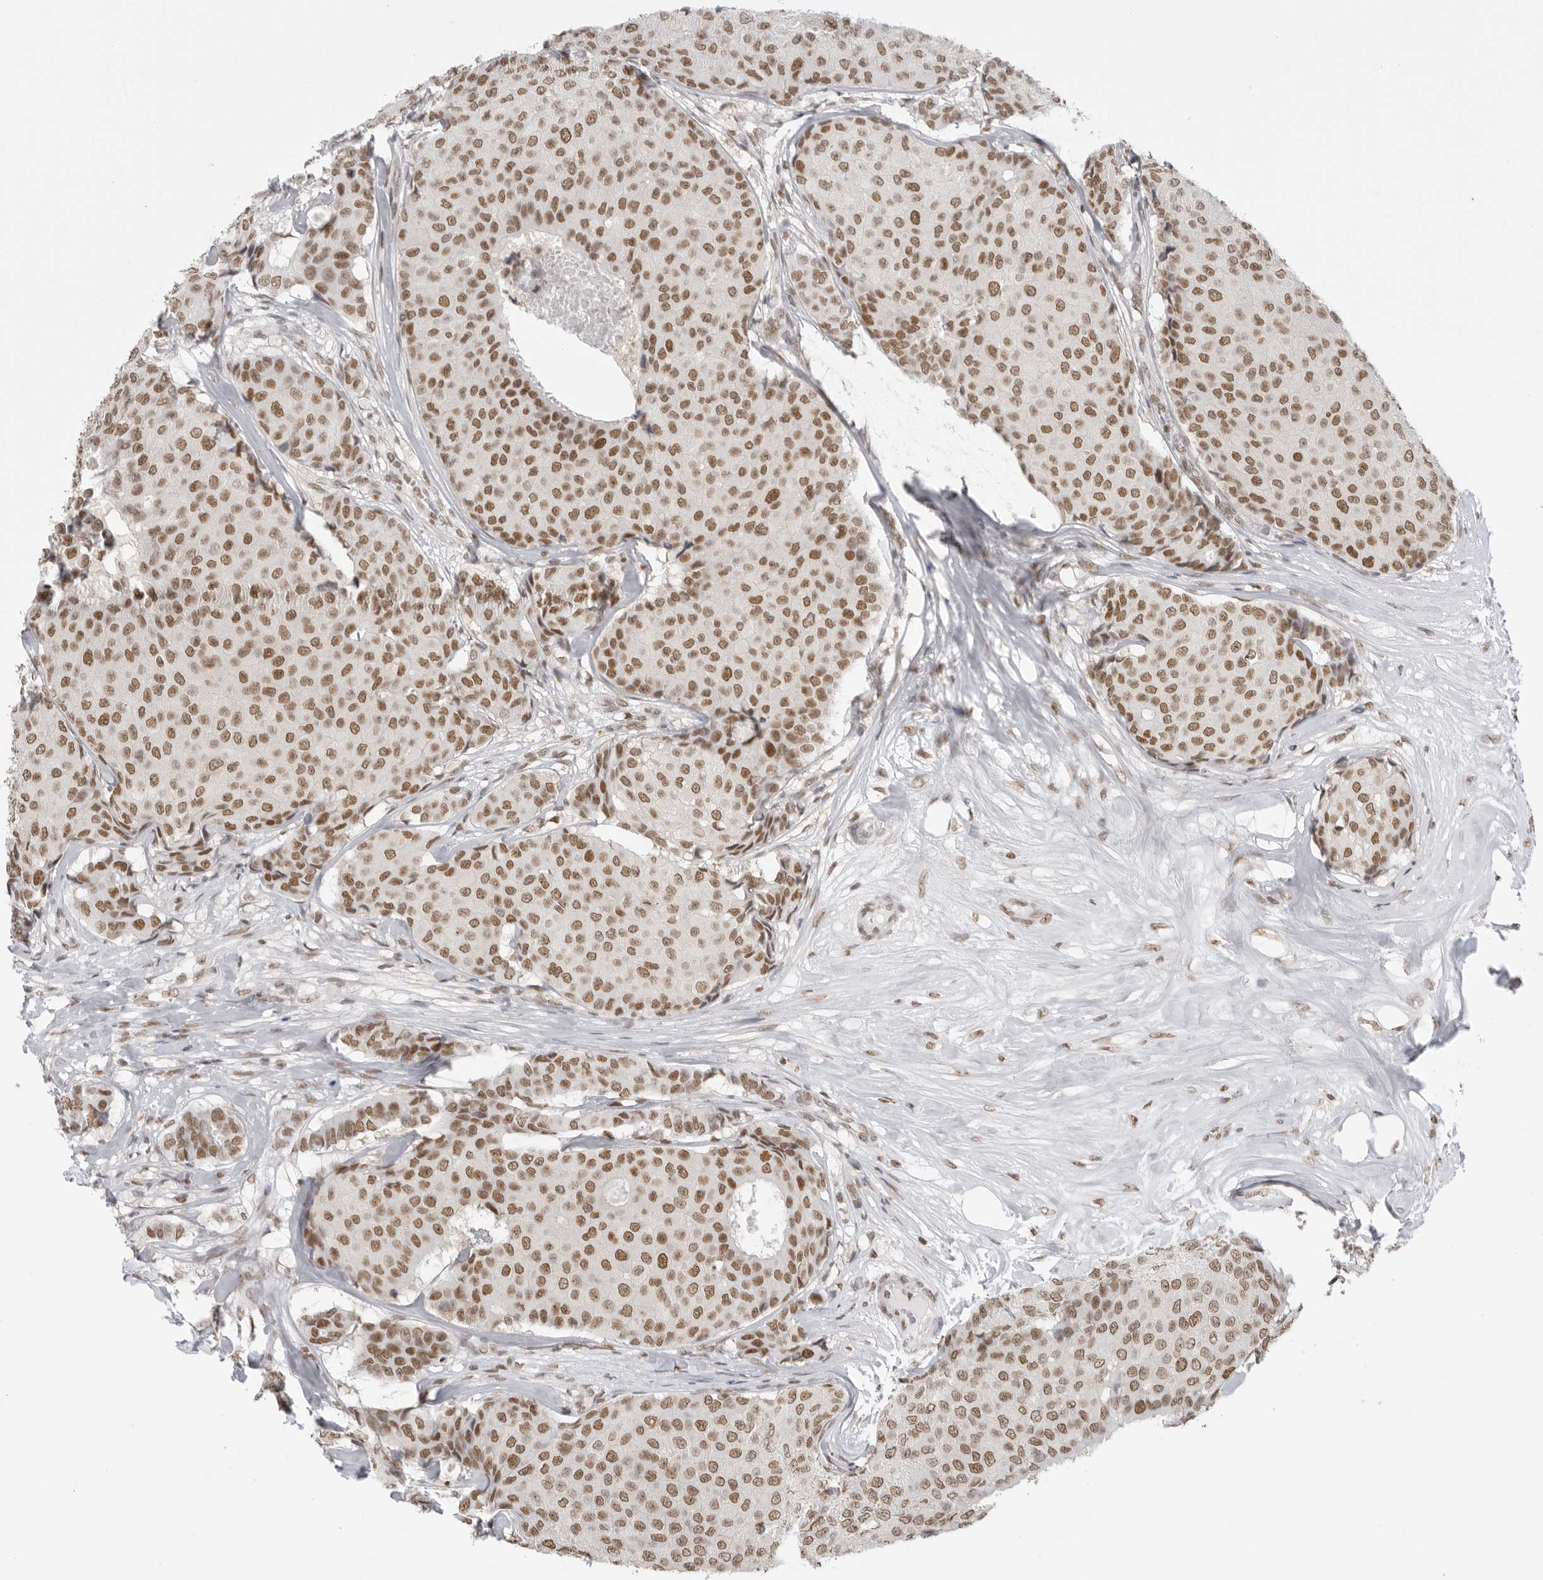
{"staining": {"intensity": "moderate", "quantity": ">75%", "location": "nuclear"}, "tissue": "breast cancer", "cell_type": "Tumor cells", "image_type": "cancer", "snomed": [{"axis": "morphology", "description": "Duct carcinoma"}, {"axis": "topography", "description": "Breast"}], "caption": "Immunohistochemistry (IHC) photomicrograph of human breast infiltrating ductal carcinoma stained for a protein (brown), which displays medium levels of moderate nuclear expression in approximately >75% of tumor cells.", "gene": "RPA2", "patient": {"sex": "female", "age": 75}}